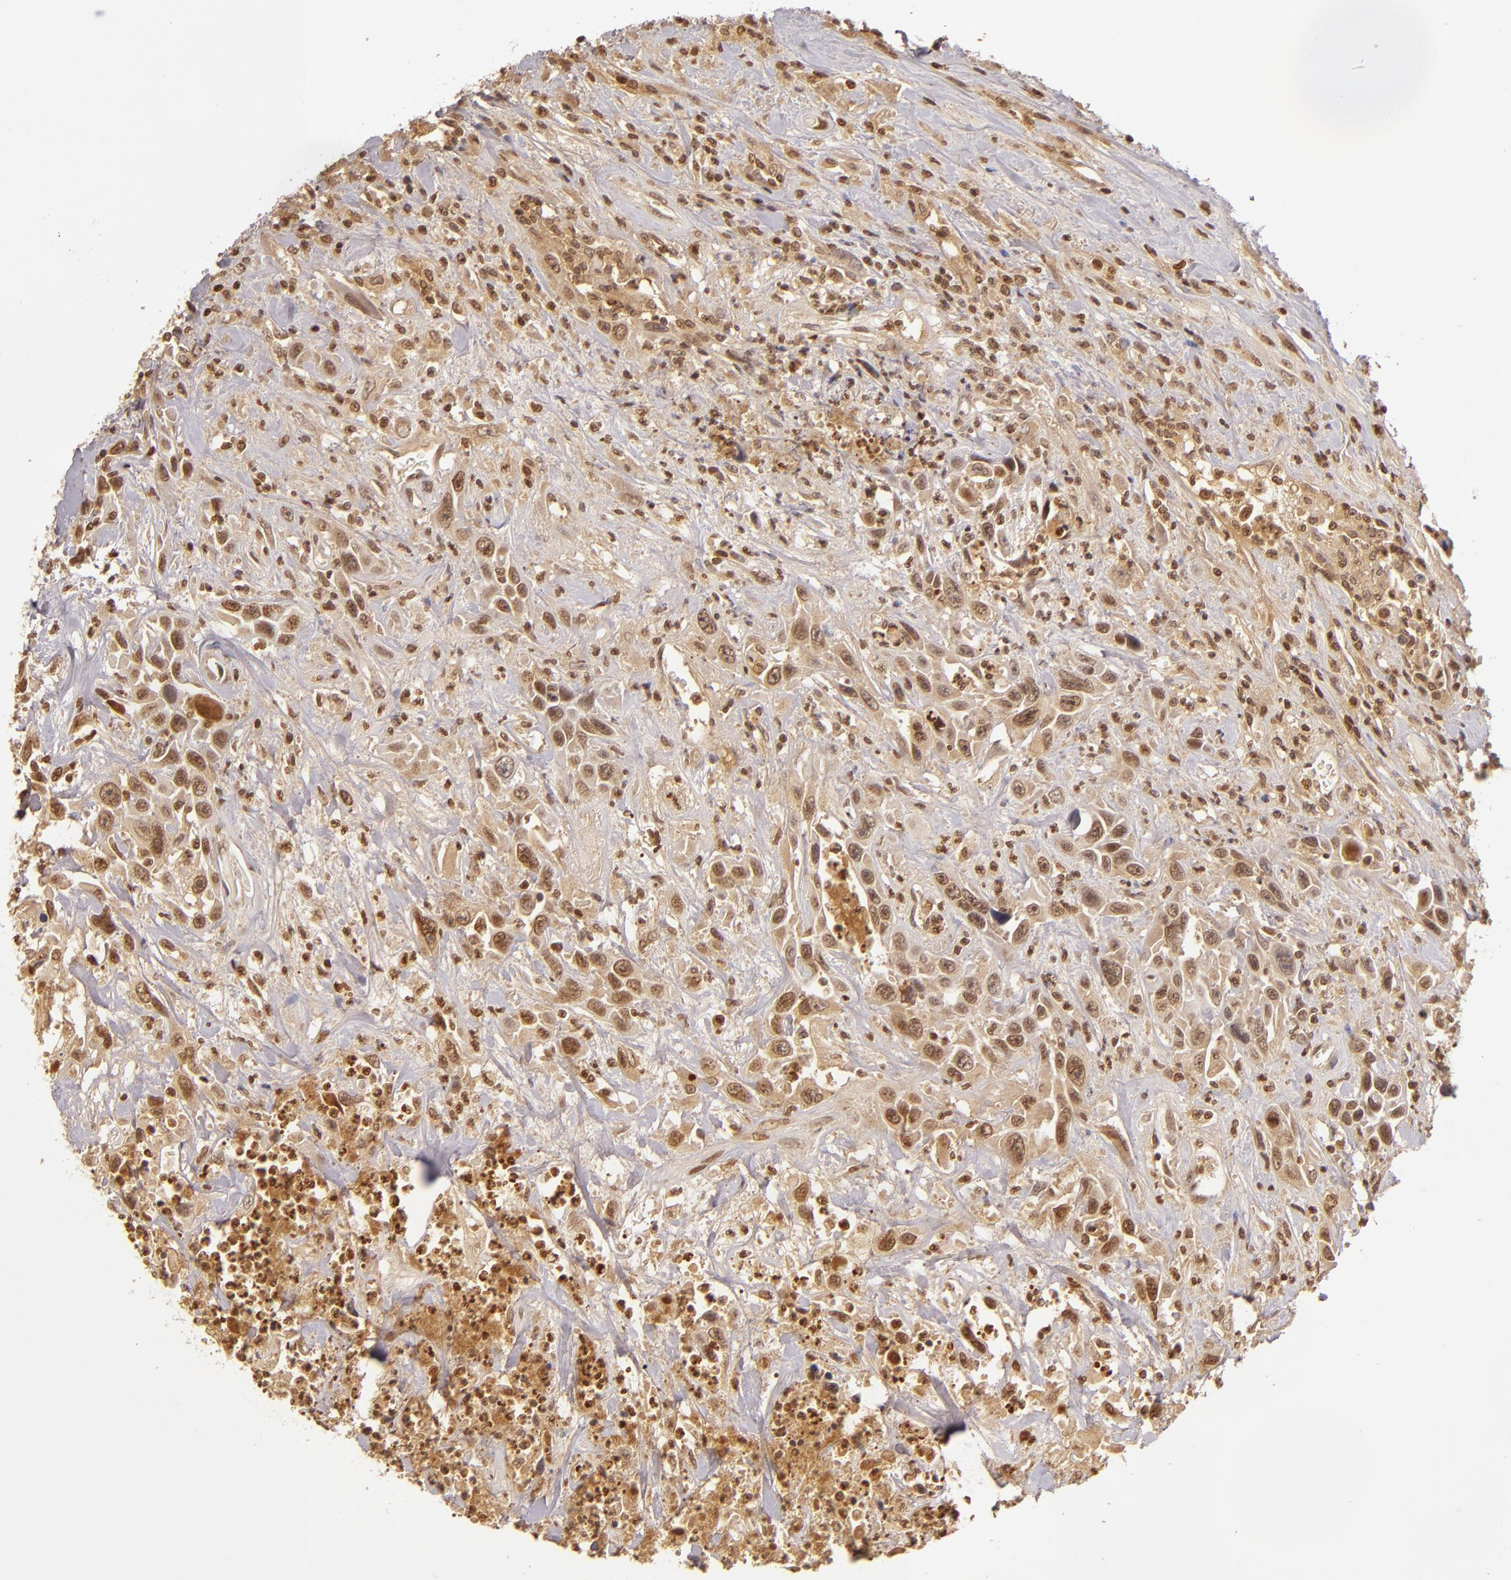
{"staining": {"intensity": "moderate", "quantity": ">75%", "location": "cytoplasmic/membranous,nuclear"}, "tissue": "urothelial cancer", "cell_type": "Tumor cells", "image_type": "cancer", "snomed": [{"axis": "morphology", "description": "Urothelial carcinoma, High grade"}, {"axis": "topography", "description": "Urinary bladder"}], "caption": "Immunohistochemistry (DAB) staining of urothelial cancer reveals moderate cytoplasmic/membranous and nuclear protein positivity in about >75% of tumor cells. (Stains: DAB in brown, nuclei in blue, Microscopy: brightfield microscopy at high magnification).", "gene": "LRG1", "patient": {"sex": "female", "age": 84}}